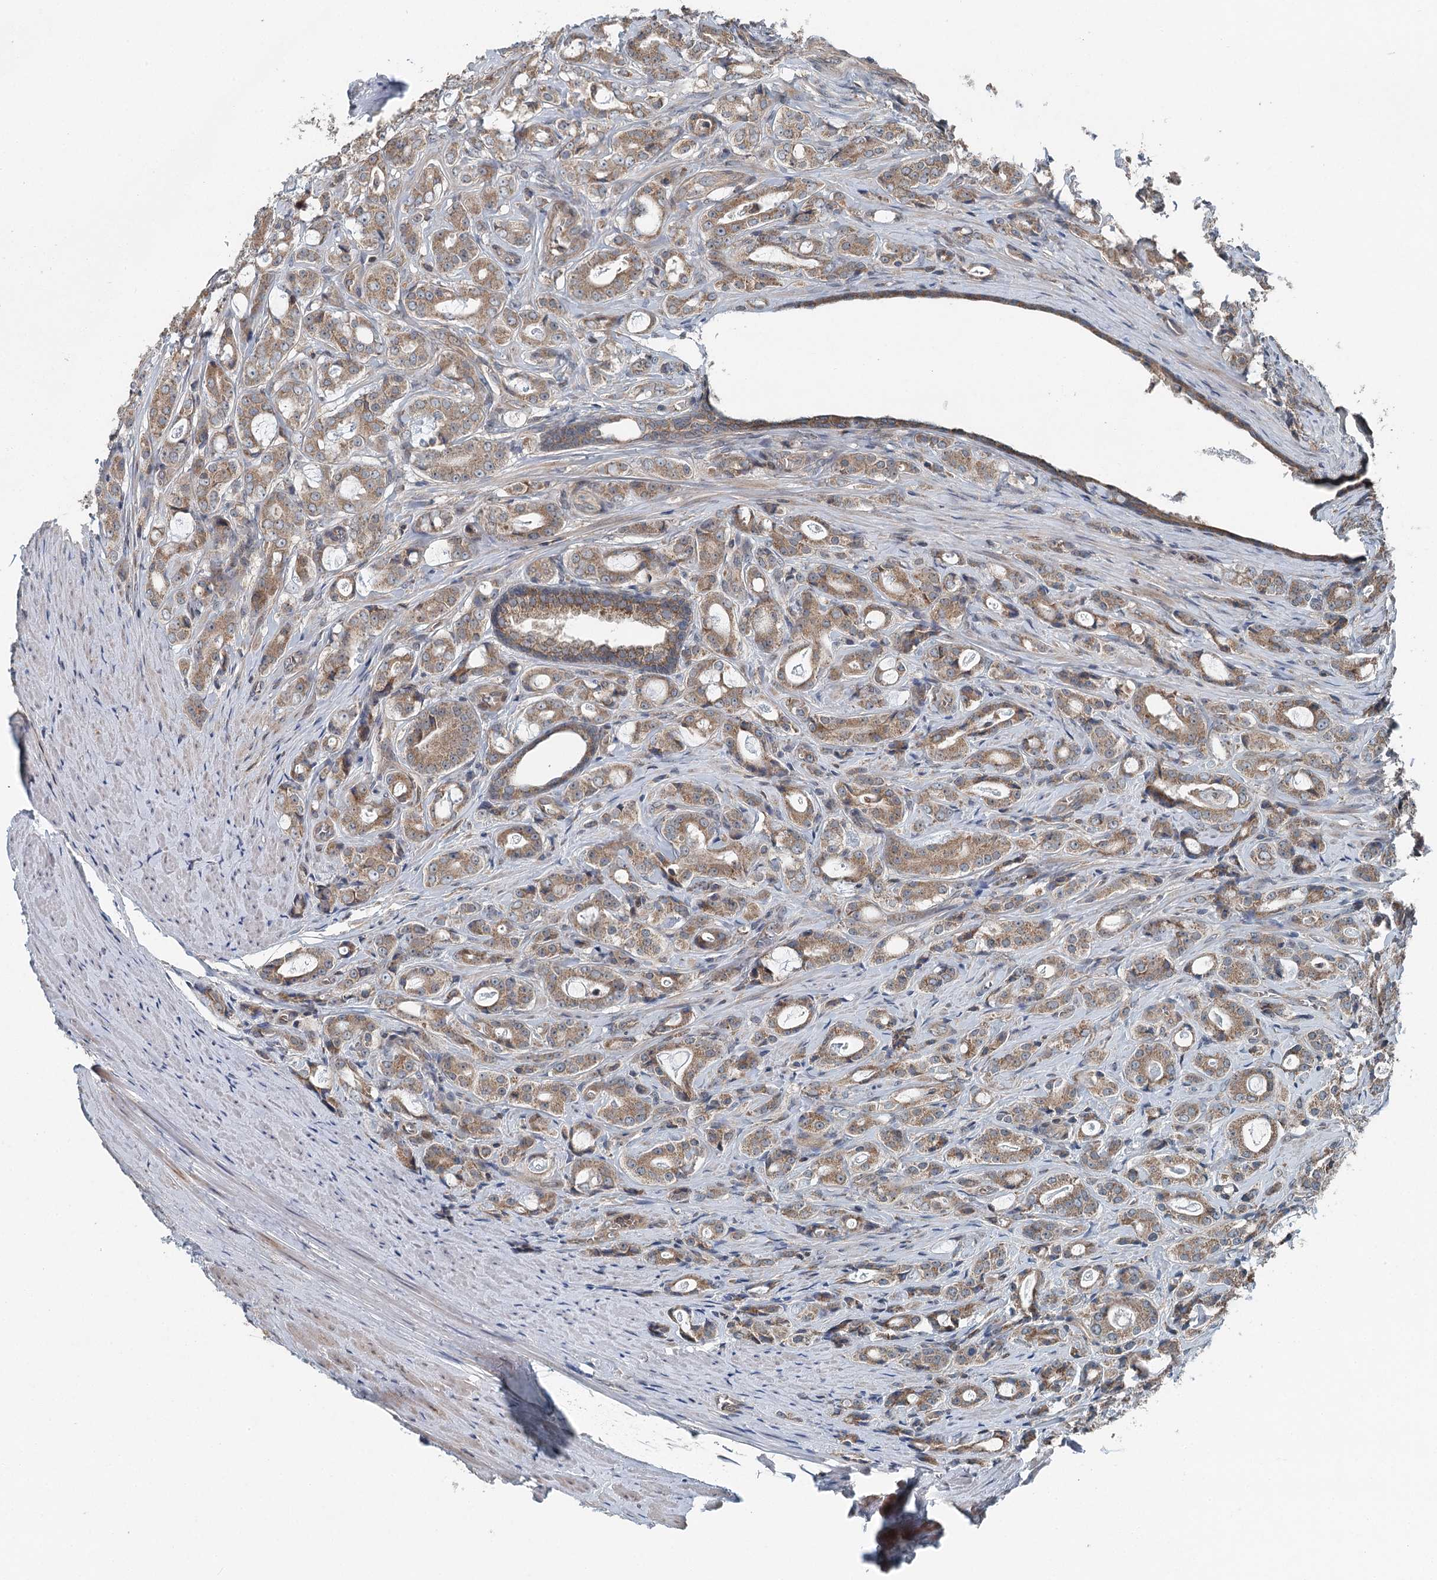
{"staining": {"intensity": "moderate", "quantity": ">75%", "location": "cytoplasmic/membranous"}, "tissue": "prostate cancer", "cell_type": "Tumor cells", "image_type": "cancer", "snomed": [{"axis": "morphology", "description": "Adenocarcinoma, High grade"}, {"axis": "topography", "description": "Prostate"}], "caption": "High-power microscopy captured an immunohistochemistry photomicrograph of prostate high-grade adenocarcinoma, revealing moderate cytoplasmic/membranous expression in approximately >75% of tumor cells.", "gene": "SKIC3", "patient": {"sex": "male", "age": 63}}